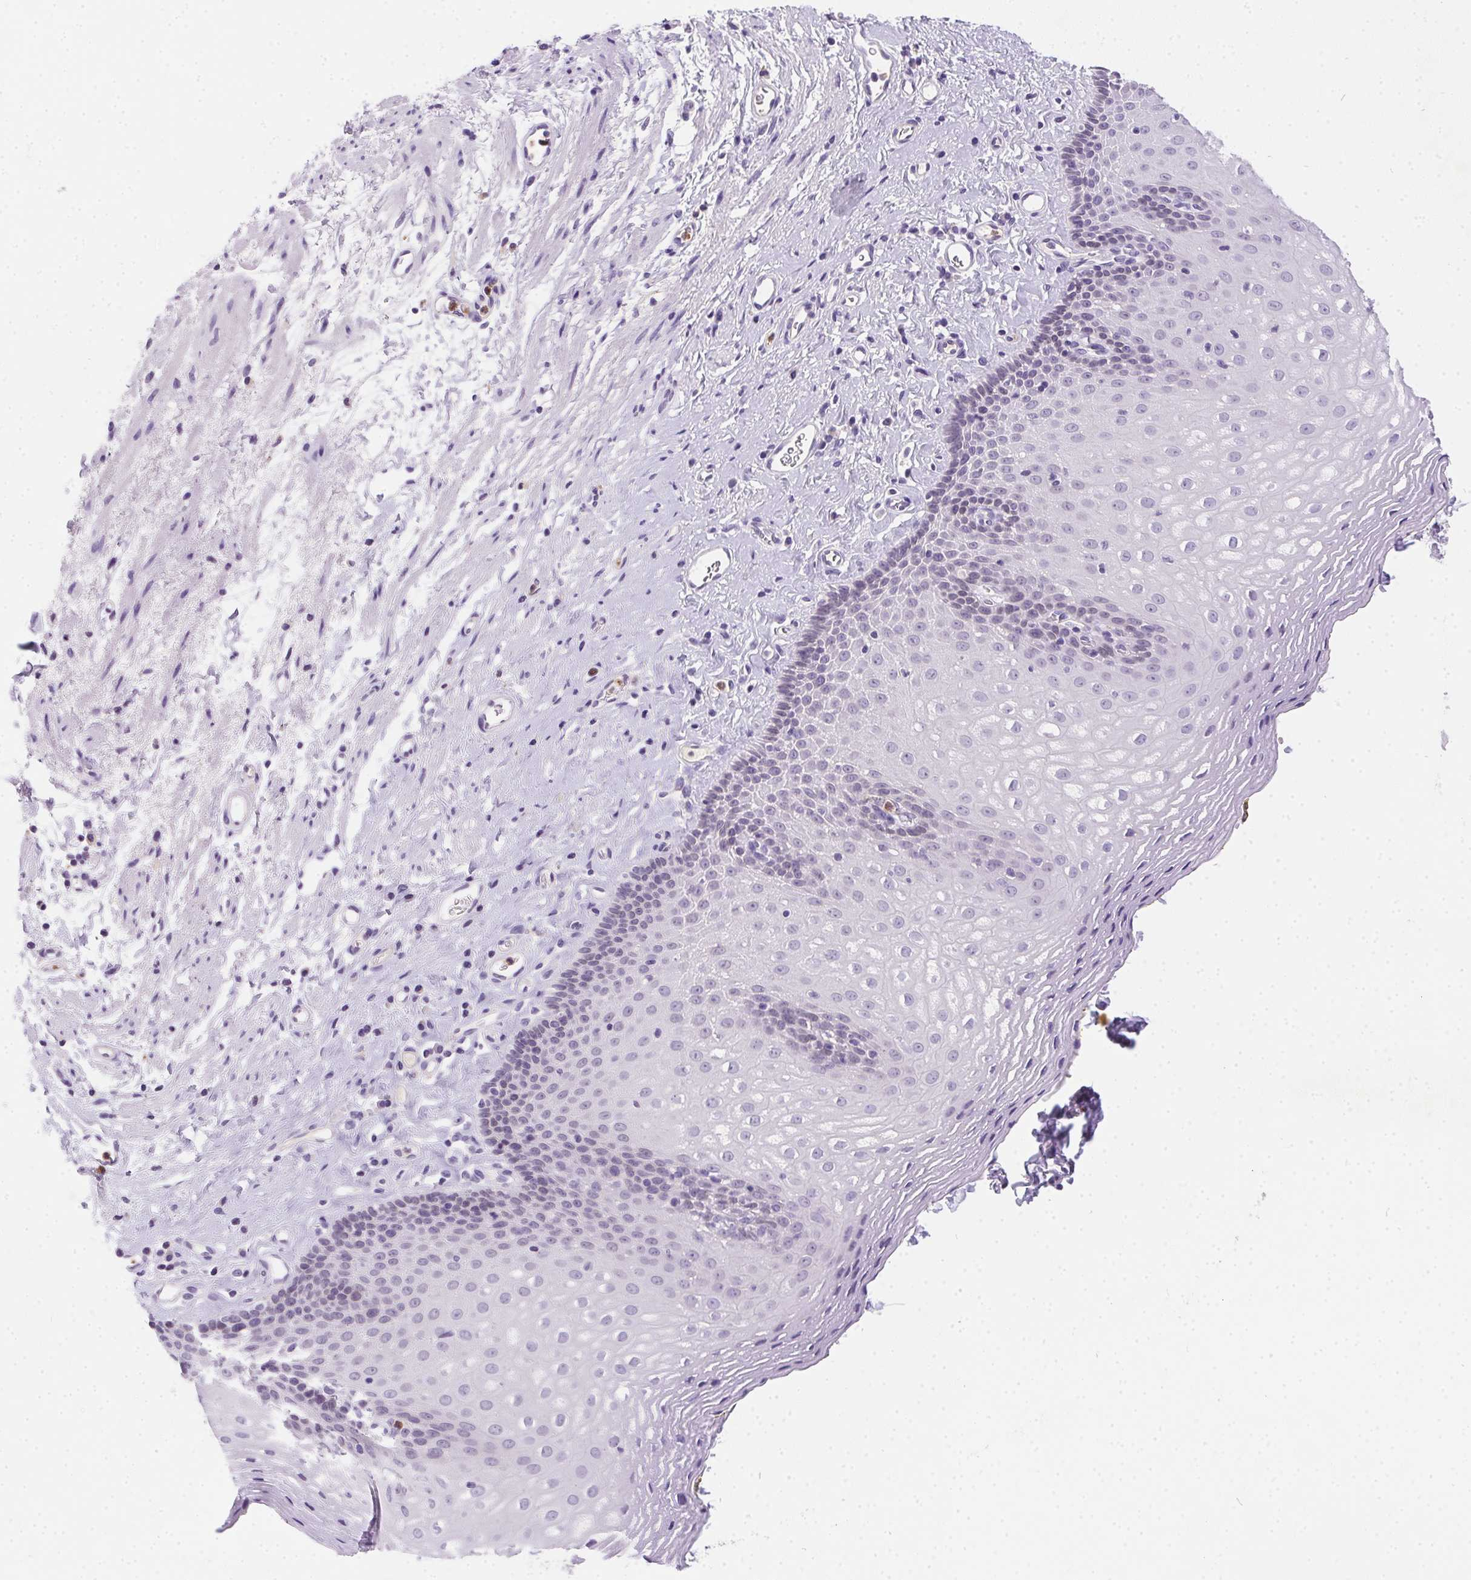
{"staining": {"intensity": "negative", "quantity": "none", "location": "none"}, "tissue": "esophagus", "cell_type": "Squamous epithelial cells", "image_type": "normal", "snomed": [{"axis": "morphology", "description": "Normal tissue, NOS"}, {"axis": "topography", "description": "Esophagus"}], "caption": "A high-resolution micrograph shows IHC staining of unremarkable esophagus, which exhibits no significant positivity in squamous epithelial cells. (IHC, brightfield microscopy, high magnification).", "gene": "SSTR4", "patient": {"sex": "female", "age": 68}}